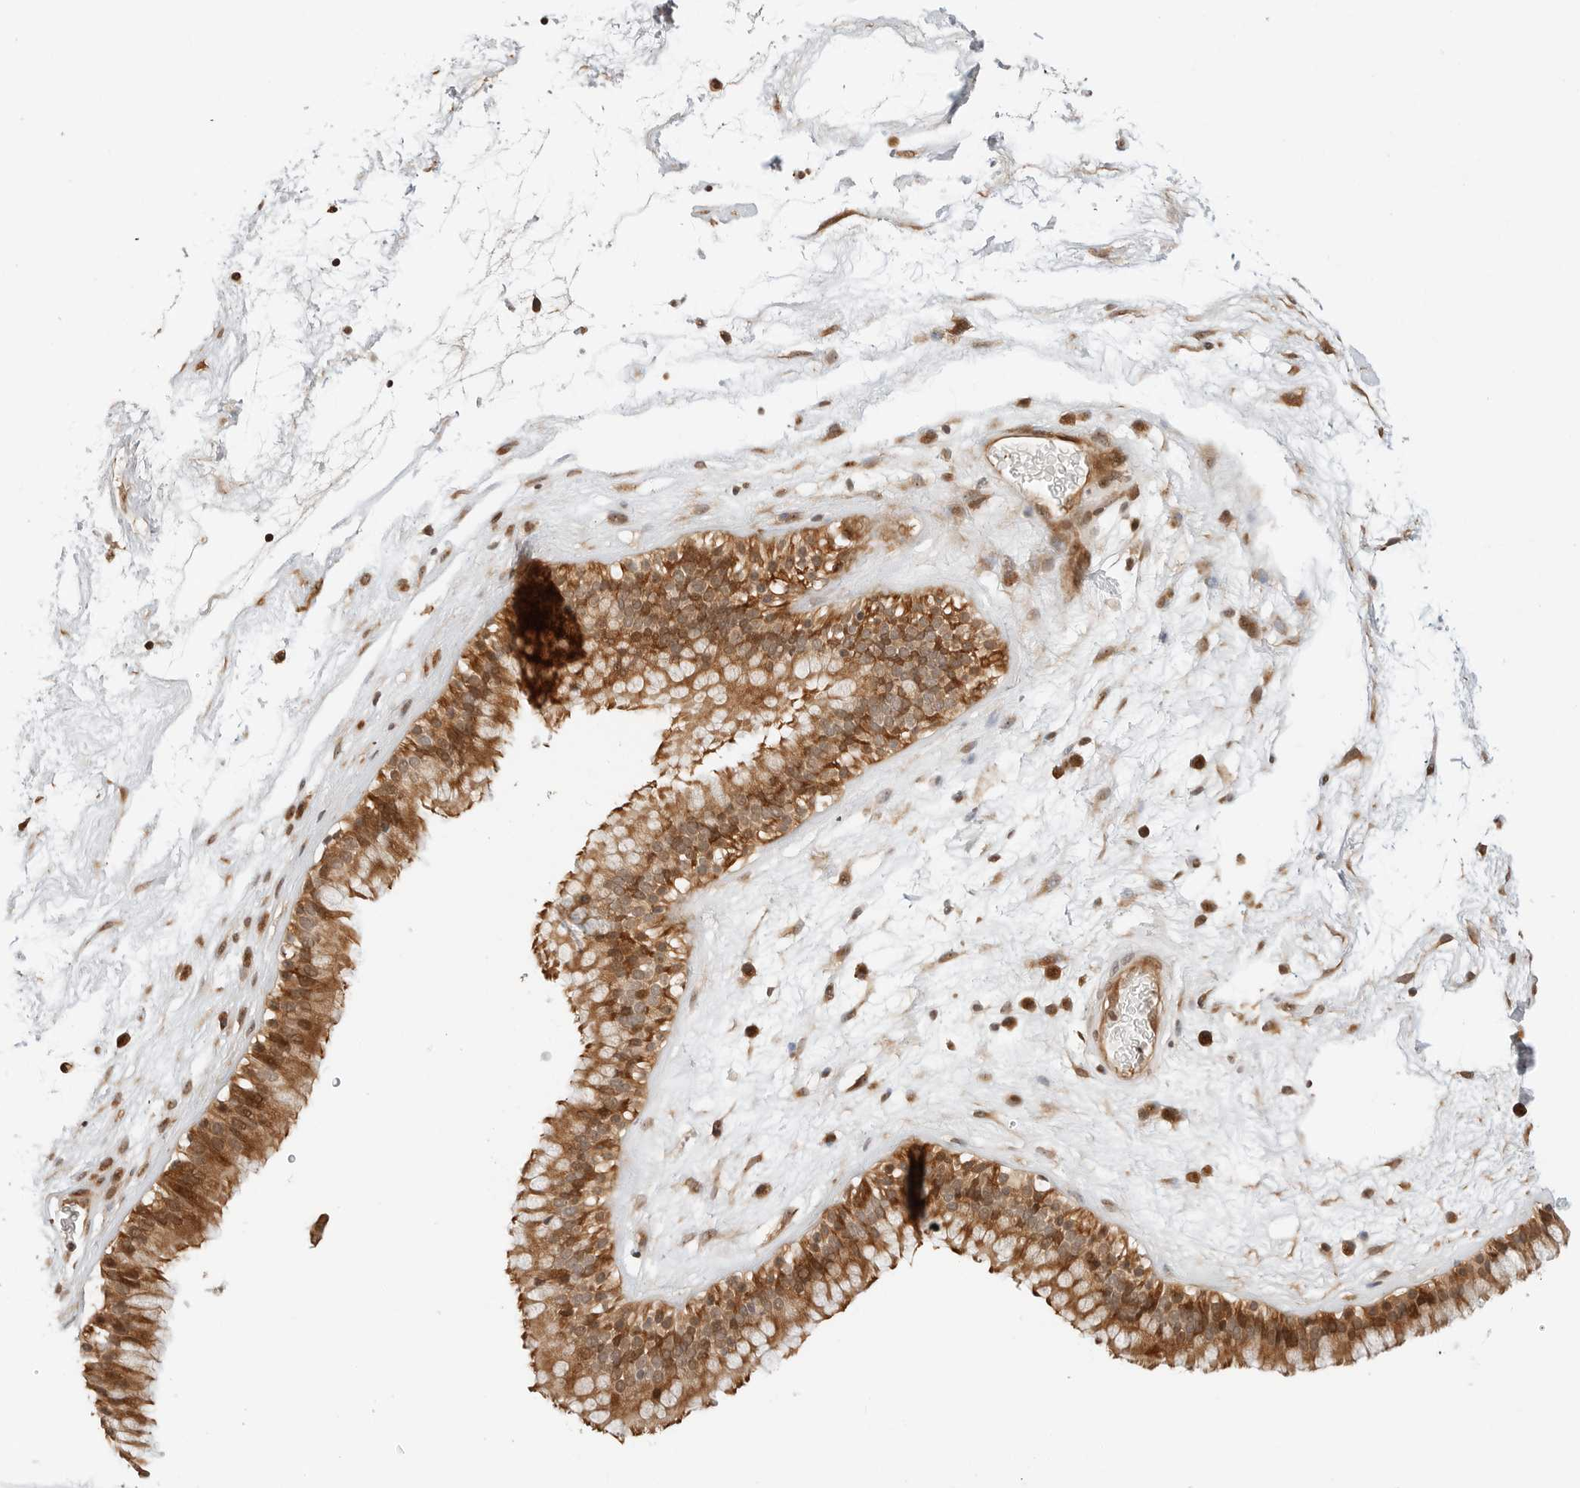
{"staining": {"intensity": "moderate", "quantity": ">75%", "location": "cytoplasmic/membranous,nuclear"}, "tissue": "nasopharynx", "cell_type": "Respiratory epithelial cells", "image_type": "normal", "snomed": [{"axis": "morphology", "description": "Normal tissue, NOS"}, {"axis": "morphology", "description": "Inflammation, NOS"}, {"axis": "topography", "description": "Nasopharynx"}], "caption": "Protein expression analysis of normal nasopharynx displays moderate cytoplasmic/membranous,nuclear expression in approximately >75% of respiratory epithelial cells. (DAB = brown stain, brightfield microscopy at high magnification).", "gene": "GEM", "patient": {"sex": "male", "age": 48}}